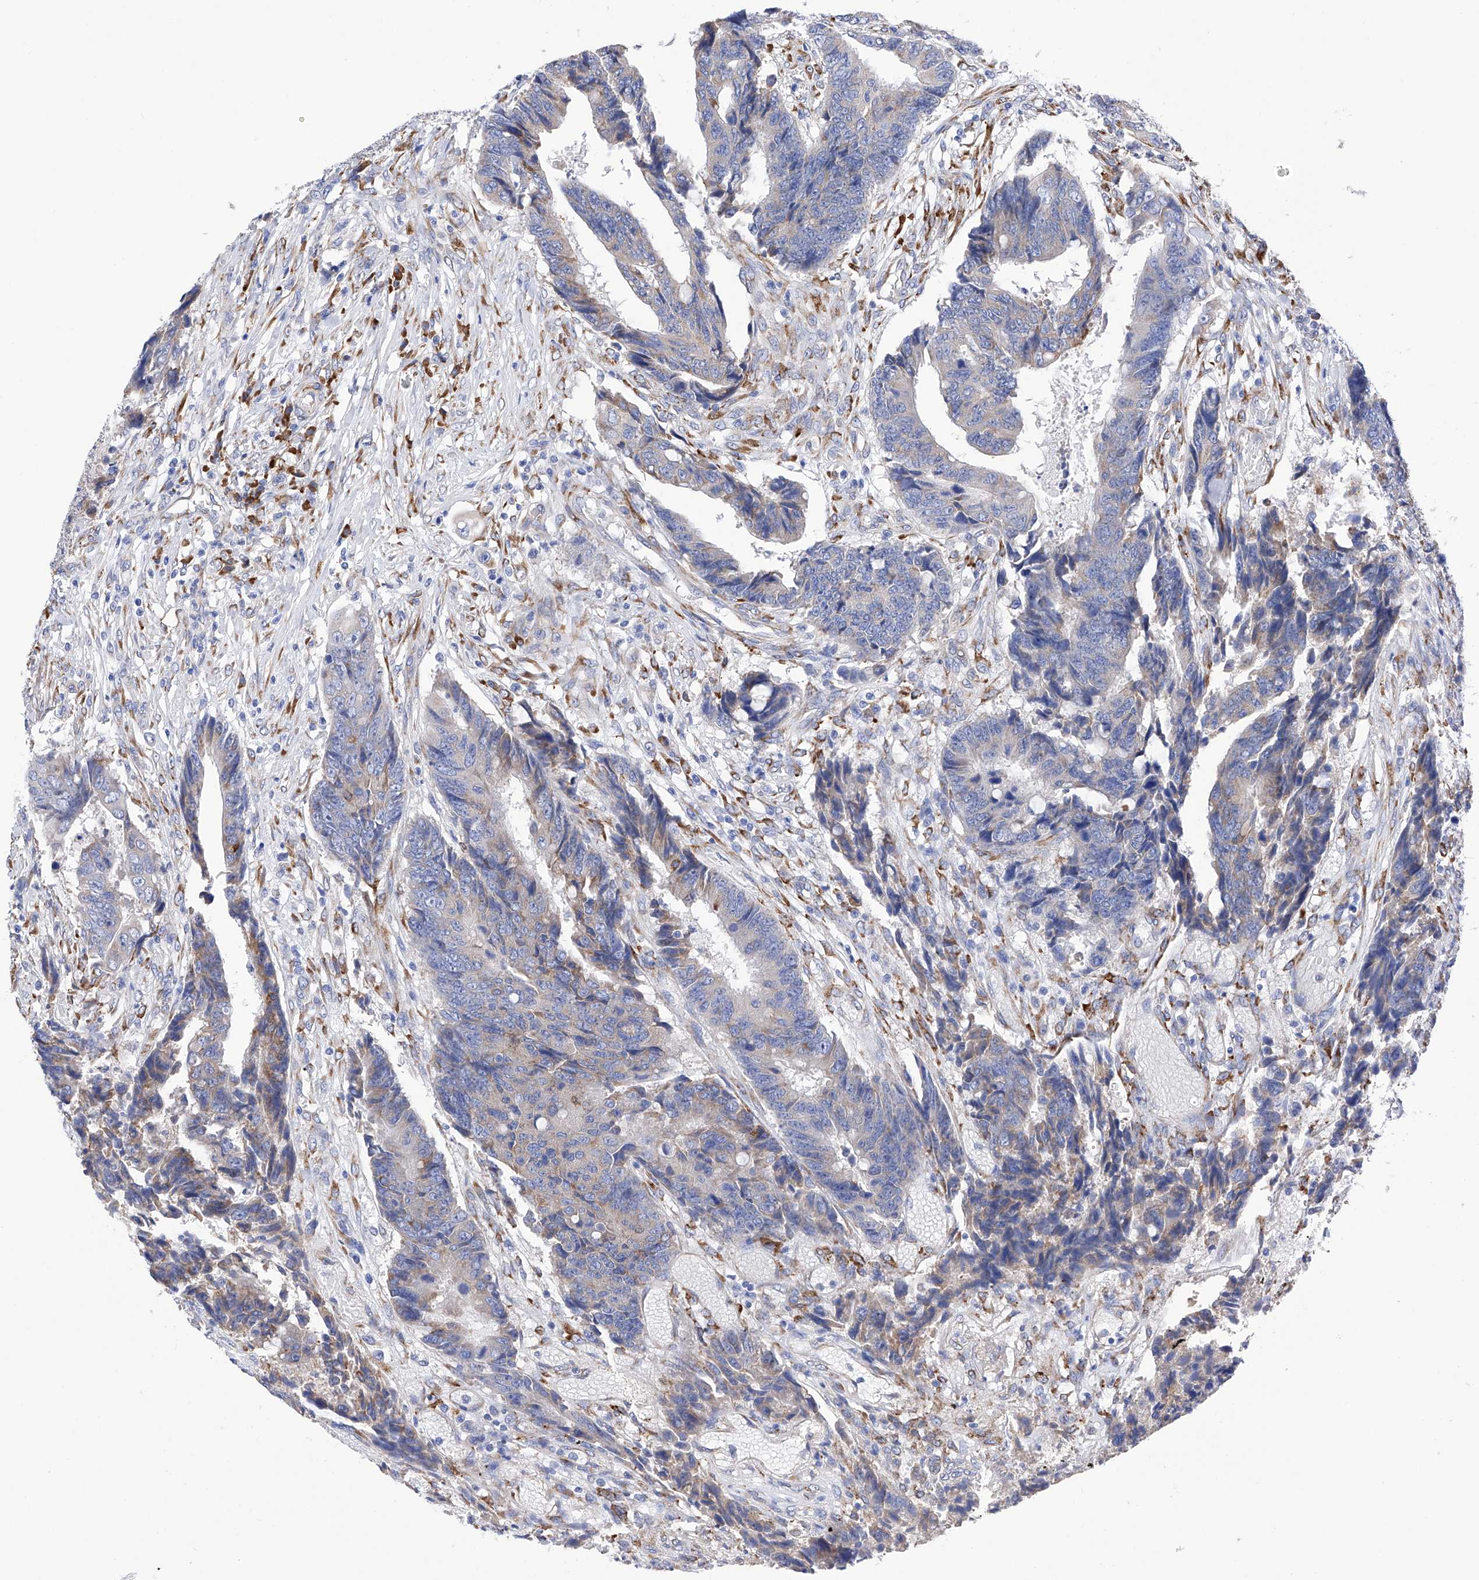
{"staining": {"intensity": "negative", "quantity": "none", "location": "none"}, "tissue": "colorectal cancer", "cell_type": "Tumor cells", "image_type": "cancer", "snomed": [{"axis": "morphology", "description": "Adenocarcinoma, NOS"}, {"axis": "topography", "description": "Rectum"}], "caption": "Colorectal adenocarcinoma was stained to show a protein in brown. There is no significant positivity in tumor cells.", "gene": "PDIA5", "patient": {"sex": "male", "age": 84}}